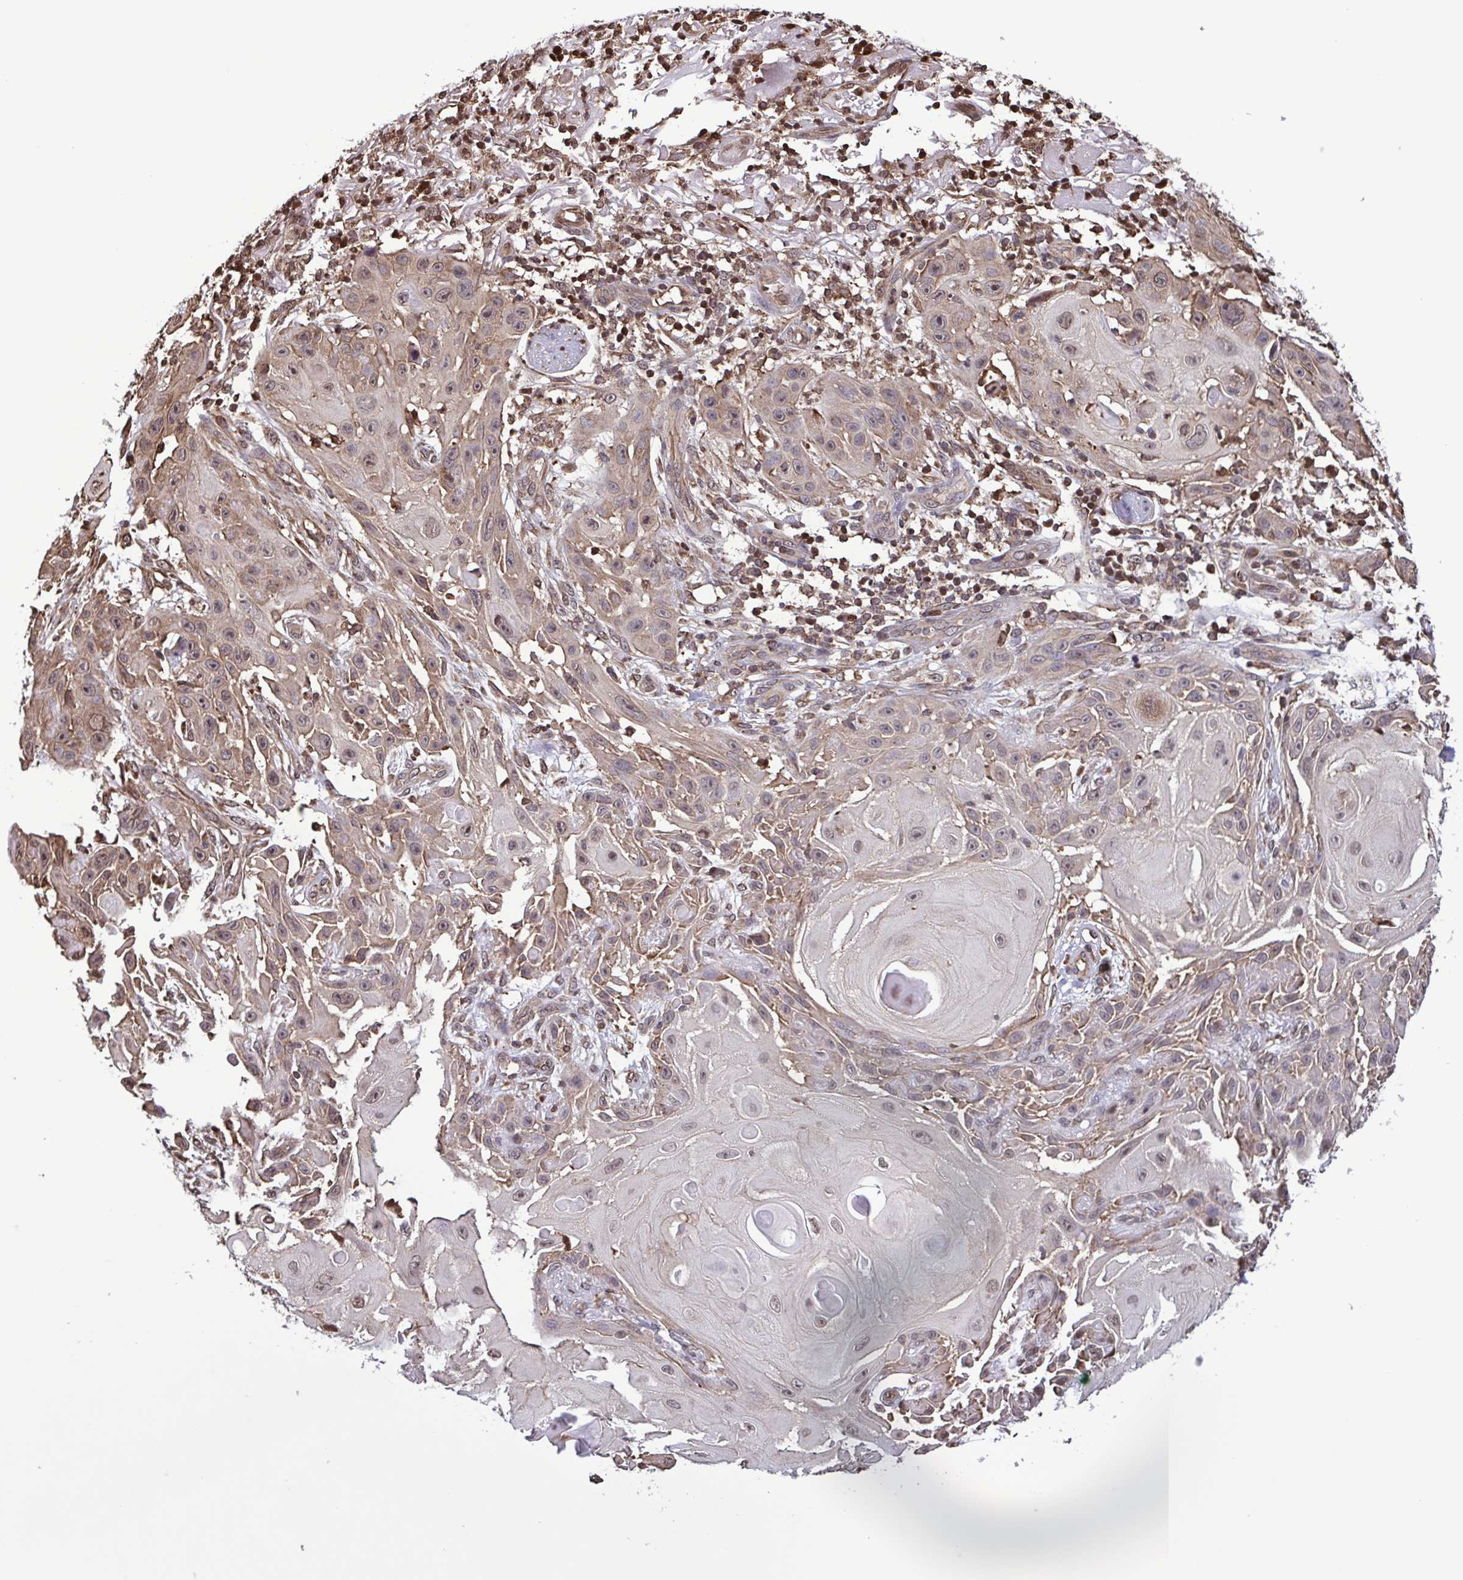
{"staining": {"intensity": "weak", "quantity": "25%-75%", "location": "cytoplasmic/membranous,nuclear"}, "tissue": "skin cancer", "cell_type": "Tumor cells", "image_type": "cancer", "snomed": [{"axis": "morphology", "description": "Squamous cell carcinoma, NOS"}, {"axis": "topography", "description": "Skin"}], "caption": "High-magnification brightfield microscopy of skin squamous cell carcinoma stained with DAB (brown) and counterstained with hematoxylin (blue). tumor cells exhibit weak cytoplasmic/membranous and nuclear expression is identified in about25%-75% of cells. (Brightfield microscopy of DAB IHC at high magnification).", "gene": "SEC63", "patient": {"sex": "female", "age": 91}}